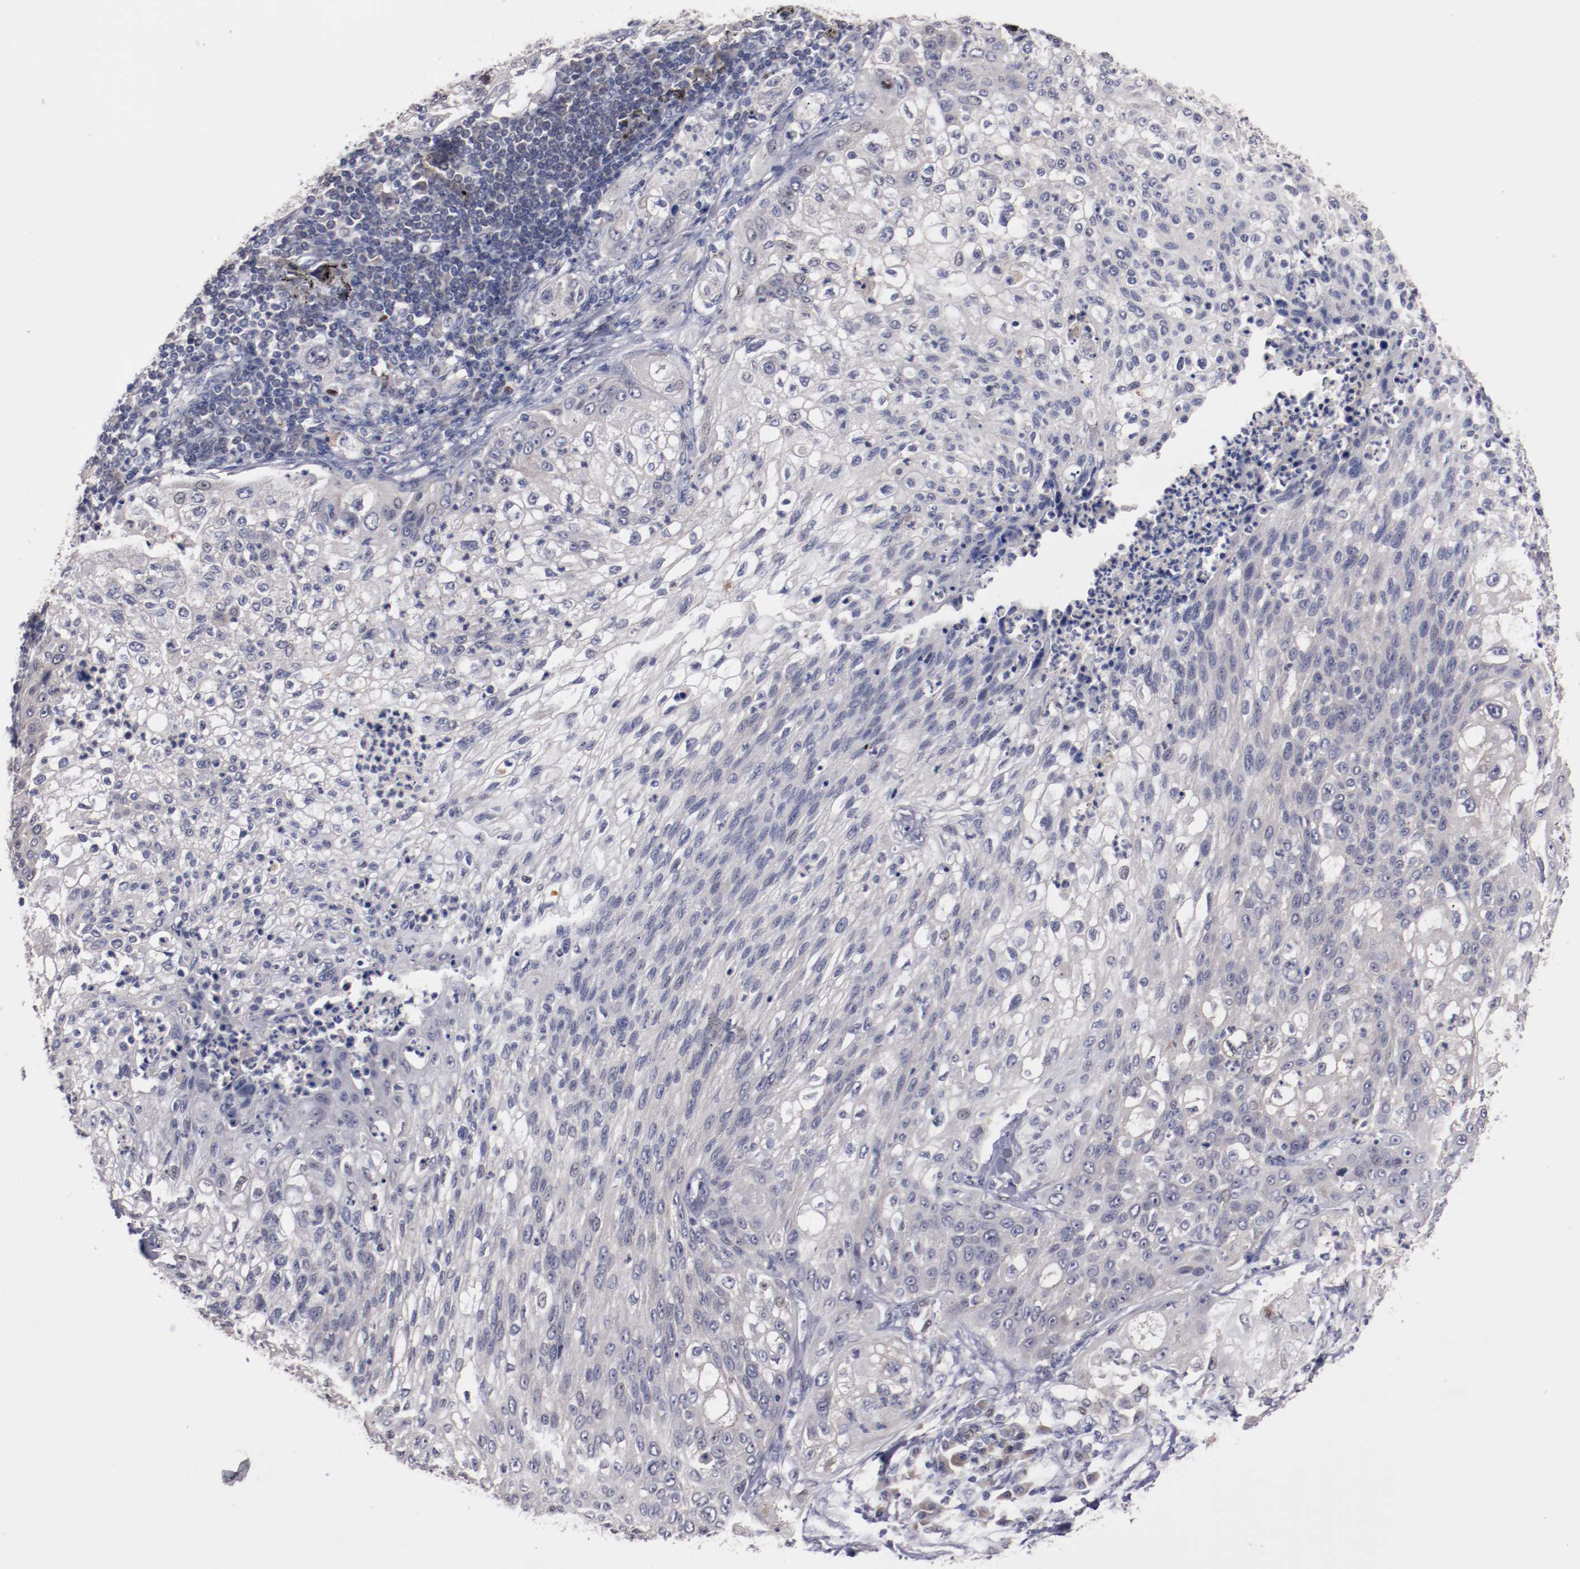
{"staining": {"intensity": "negative", "quantity": "none", "location": "none"}, "tissue": "lung cancer", "cell_type": "Tumor cells", "image_type": "cancer", "snomed": [{"axis": "morphology", "description": "Inflammation, NOS"}, {"axis": "morphology", "description": "Squamous cell carcinoma, NOS"}, {"axis": "topography", "description": "Lymph node"}, {"axis": "topography", "description": "Soft tissue"}, {"axis": "topography", "description": "Lung"}], "caption": "An immunohistochemistry (IHC) photomicrograph of lung cancer (squamous cell carcinoma) is shown. There is no staining in tumor cells of lung cancer (squamous cell carcinoma).", "gene": "FAM81A", "patient": {"sex": "male", "age": 66}}